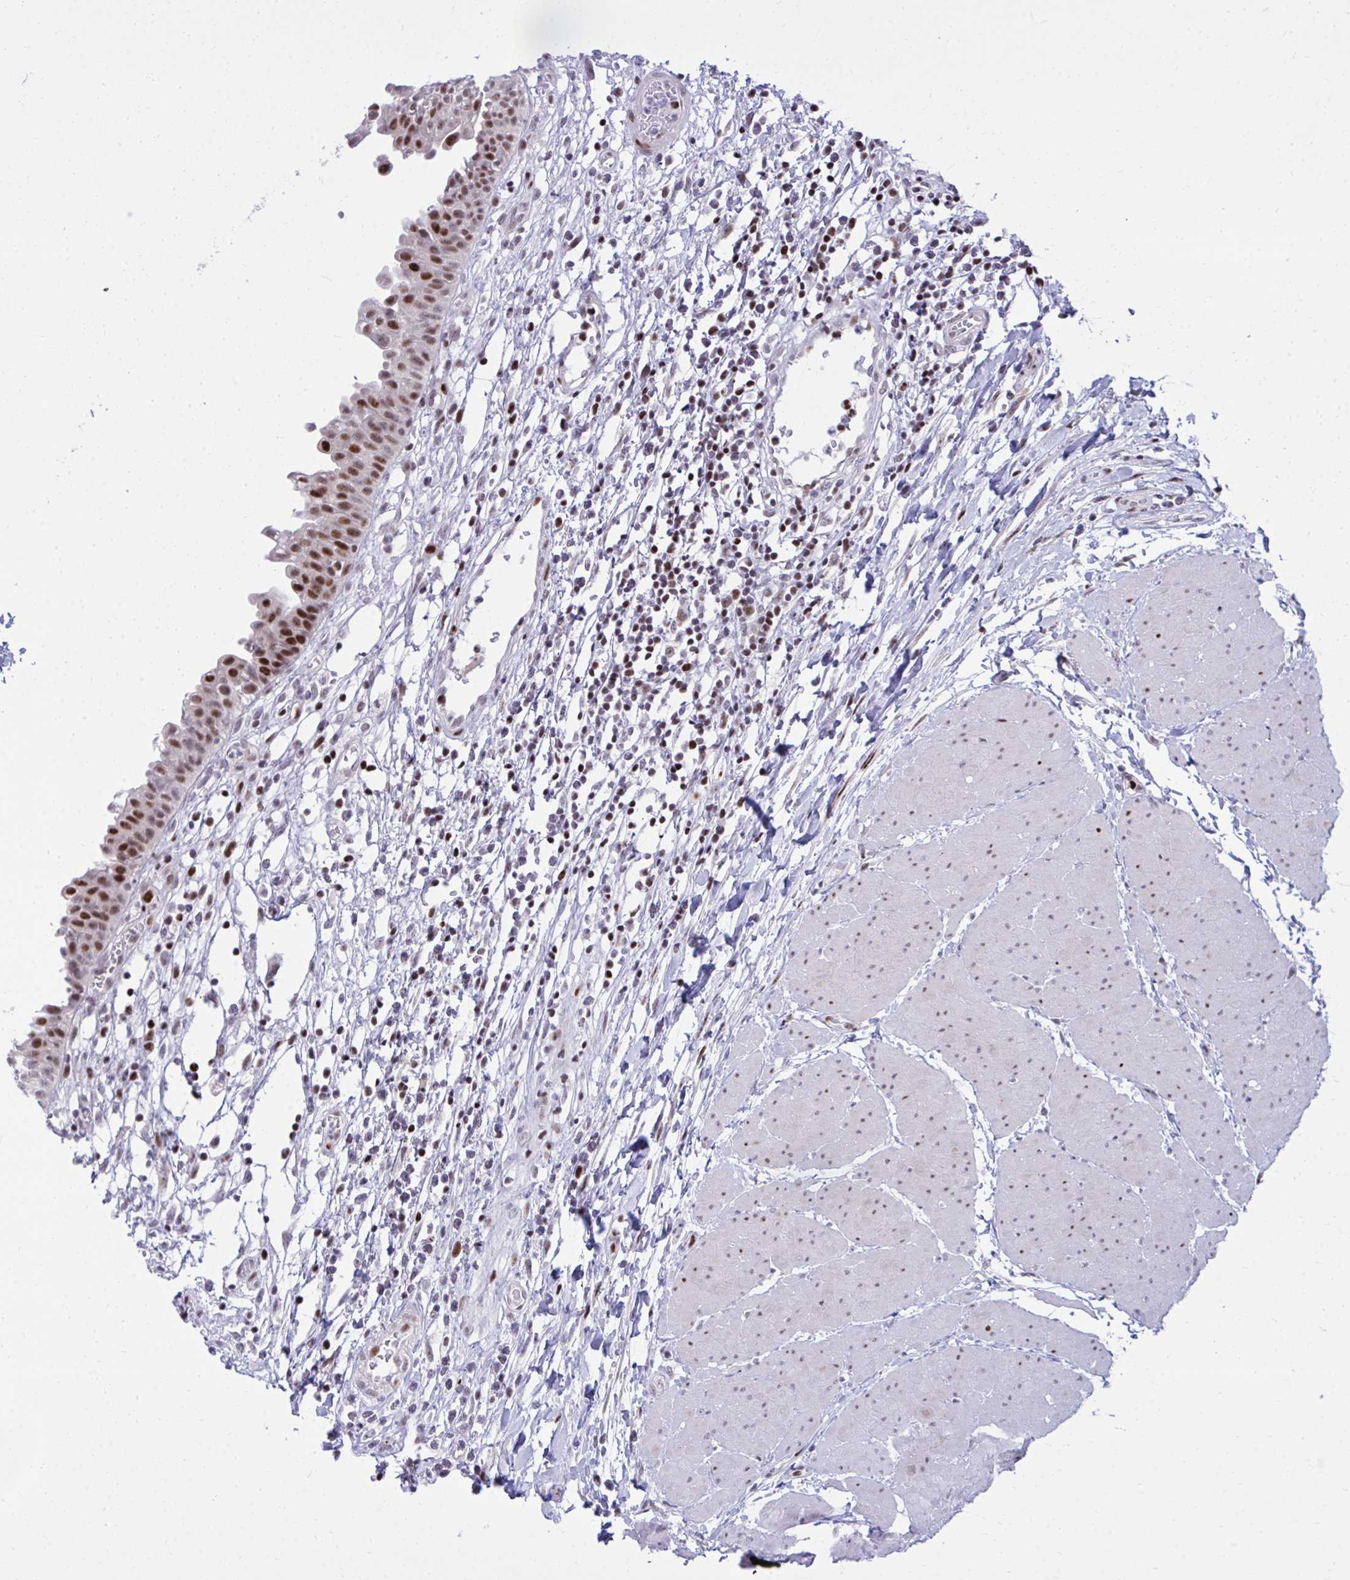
{"staining": {"intensity": "moderate", "quantity": "25%-75%", "location": "nuclear"}, "tissue": "urinary bladder", "cell_type": "Urothelial cells", "image_type": "normal", "snomed": [{"axis": "morphology", "description": "Normal tissue, NOS"}, {"axis": "topography", "description": "Urinary bladder"}], "caption": "Normal urinary bladder shows moderate nuclear expression in about 25%-75% of urothelial cells, visualized by immunohistochemistry. (DAB IHC with brightfield microscopy, high magnification).", "gene": "C14orf39", "patient": {"sex": "male", "age": 64}}